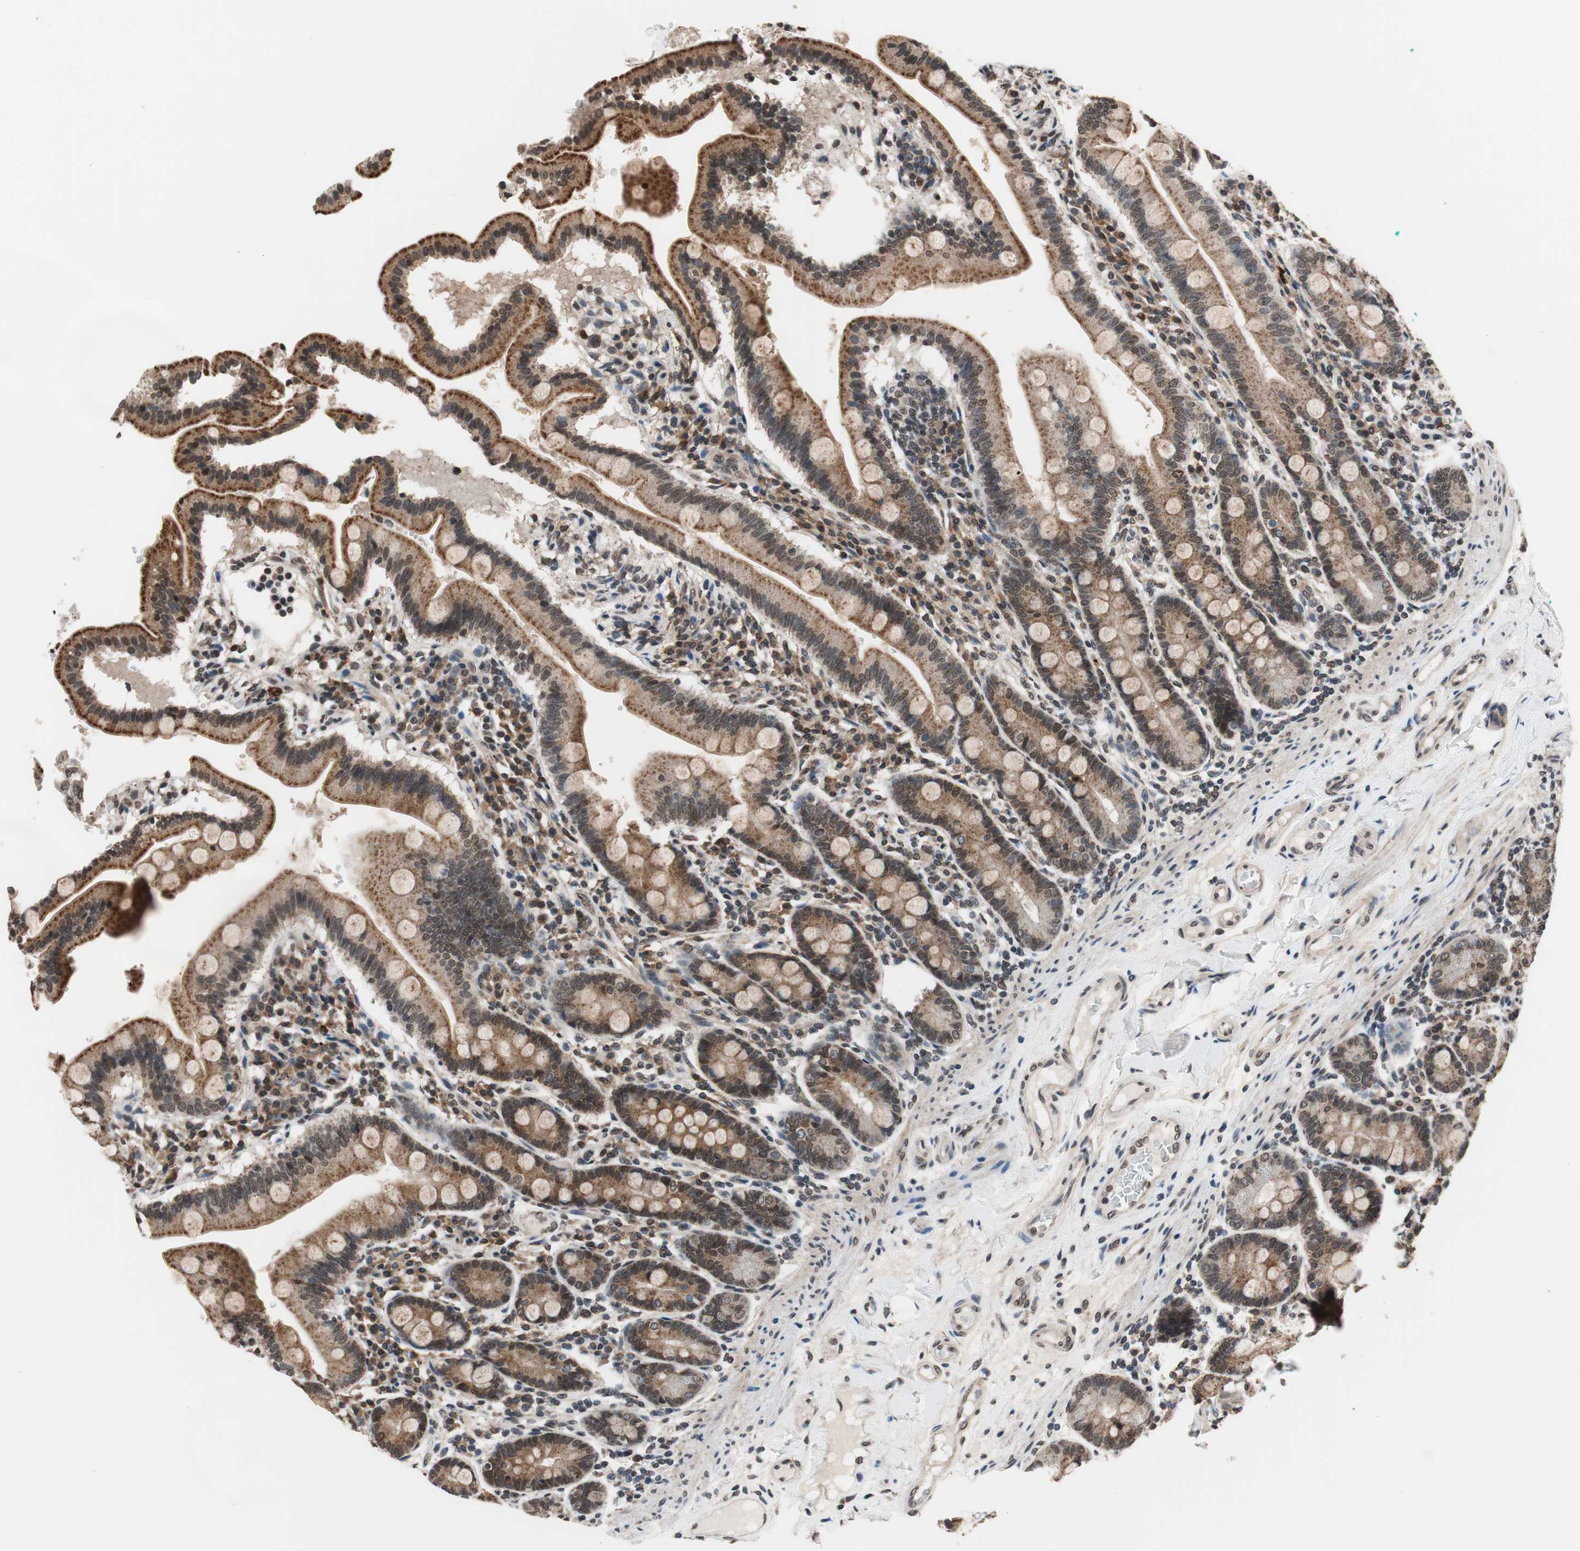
{"staining": {"intensity": "moderate", "quantity": ">75%", "location": "cytoplasmic/membranous"}, "tissue": "duodenum", "cell_type": "Glandular cells", "image_type": "normal", "snomed": [{"axis": "morphology", "description": "Normal tissue, NOS"}, {"axis": "topography", "description": "Duodenum"}], "caption": "High-power microscopy captured an immunohistochemistry micrograph of unremarkable duodenum, revealing moderate cytoplasmic/membranous positivity in approximately >75% of glandular cells.", "gene": "RFC1", "patient": {"sex": "male", "age": 50}}